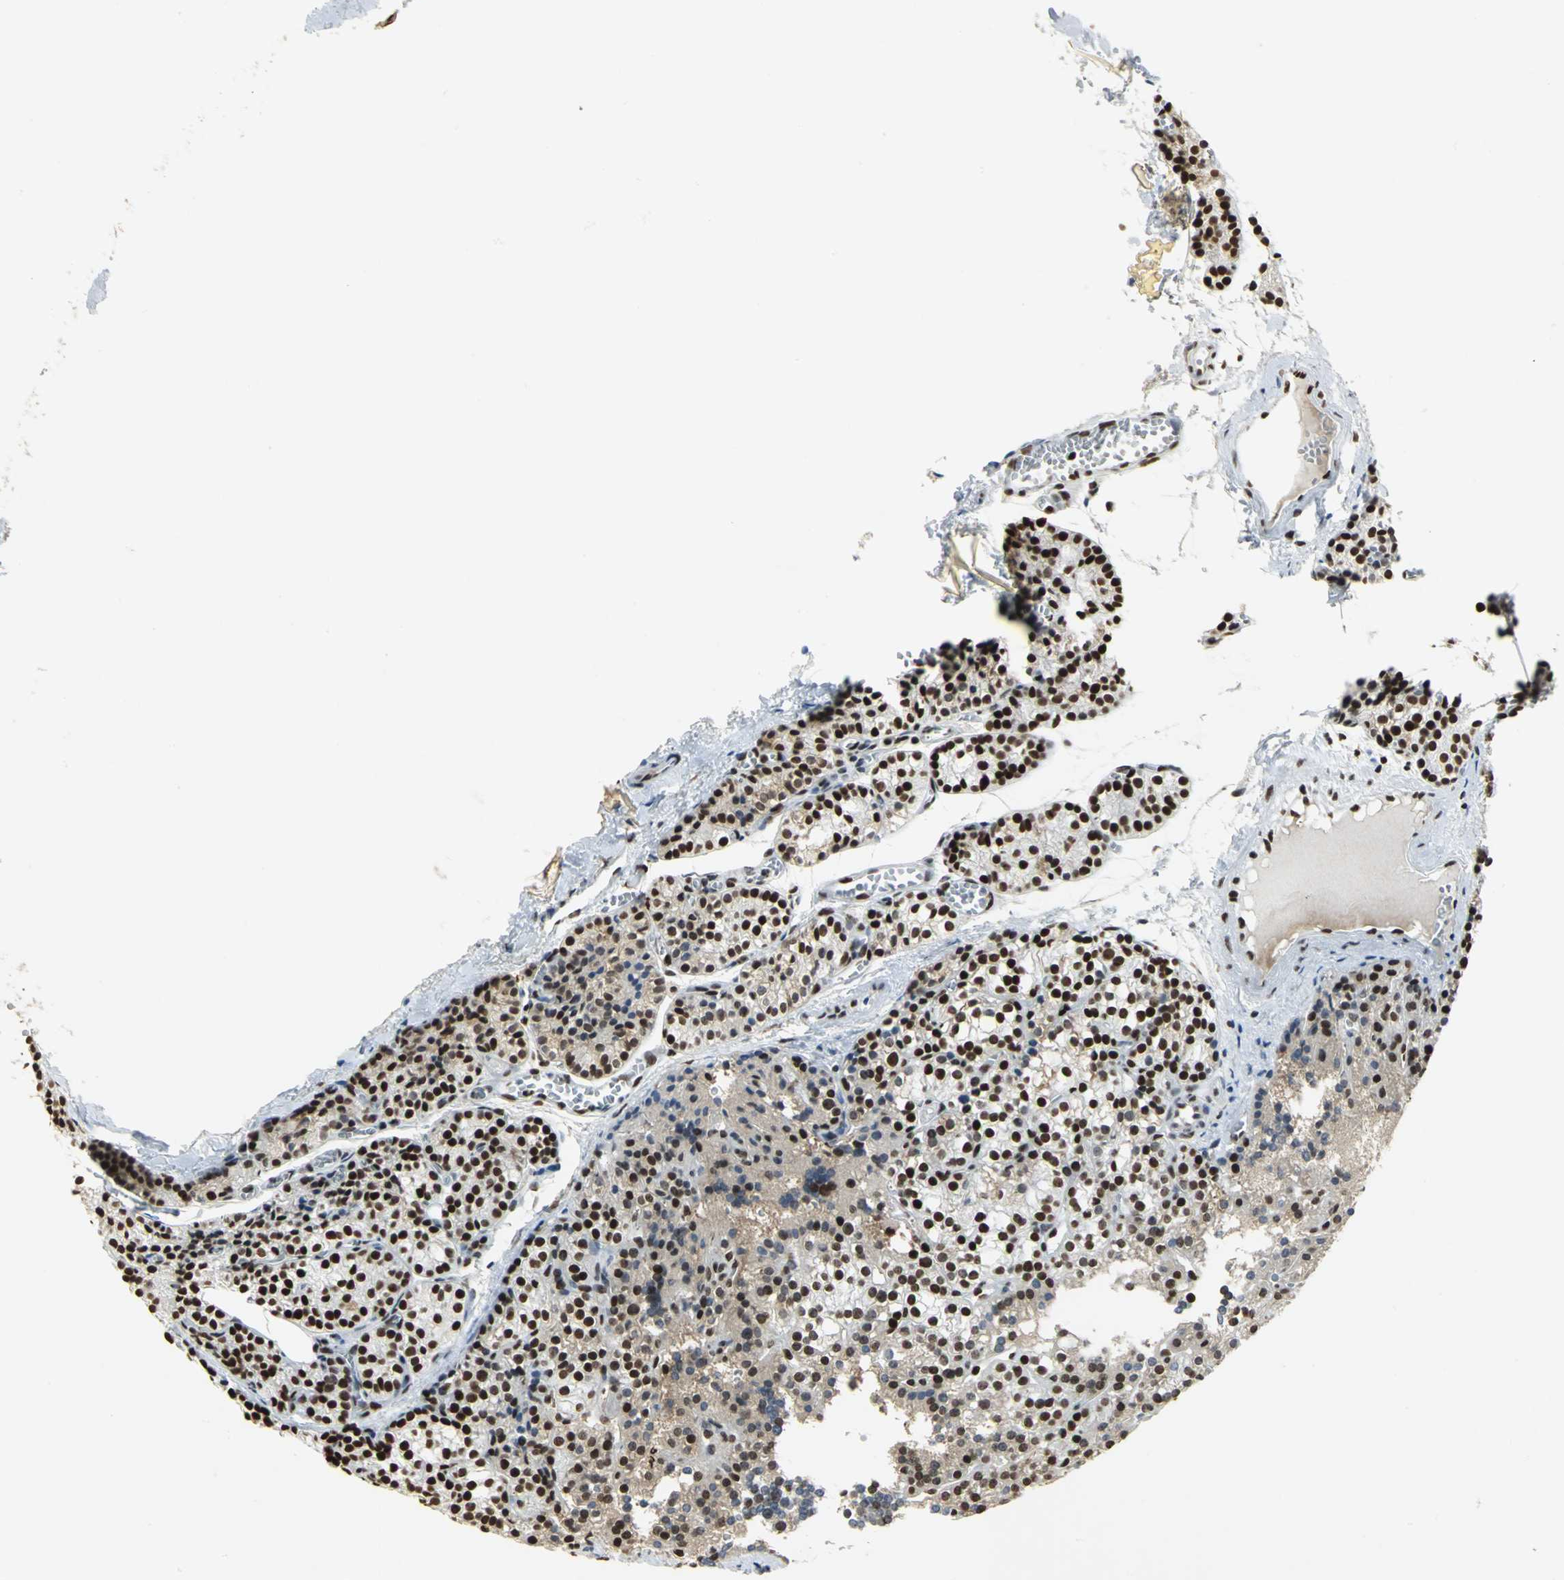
{"staining": {"intensity": "strong", "quantity": ">75%", "location": "cytoplasmic/membranous,nuclear"}, "tissue": "parathyroid gland", "cell_type": "Glandular cells", "image_type": "normal", "snomed": [{"axis": "morphology", "description": "Normal tissue, NOS"}, {"axis": "topography", "description": "Parathyroid gland"}], "caption": "Immunohistochemistry histopathology image of unremarkable parathyroid gland stained for a protein (brown), which displays high levels of strong cytoplasmic/membranous,nuclear staining in about >75% of glandular cells.", "gene": "HMGB1", "patient": {"sex": "female", "age": 50}}